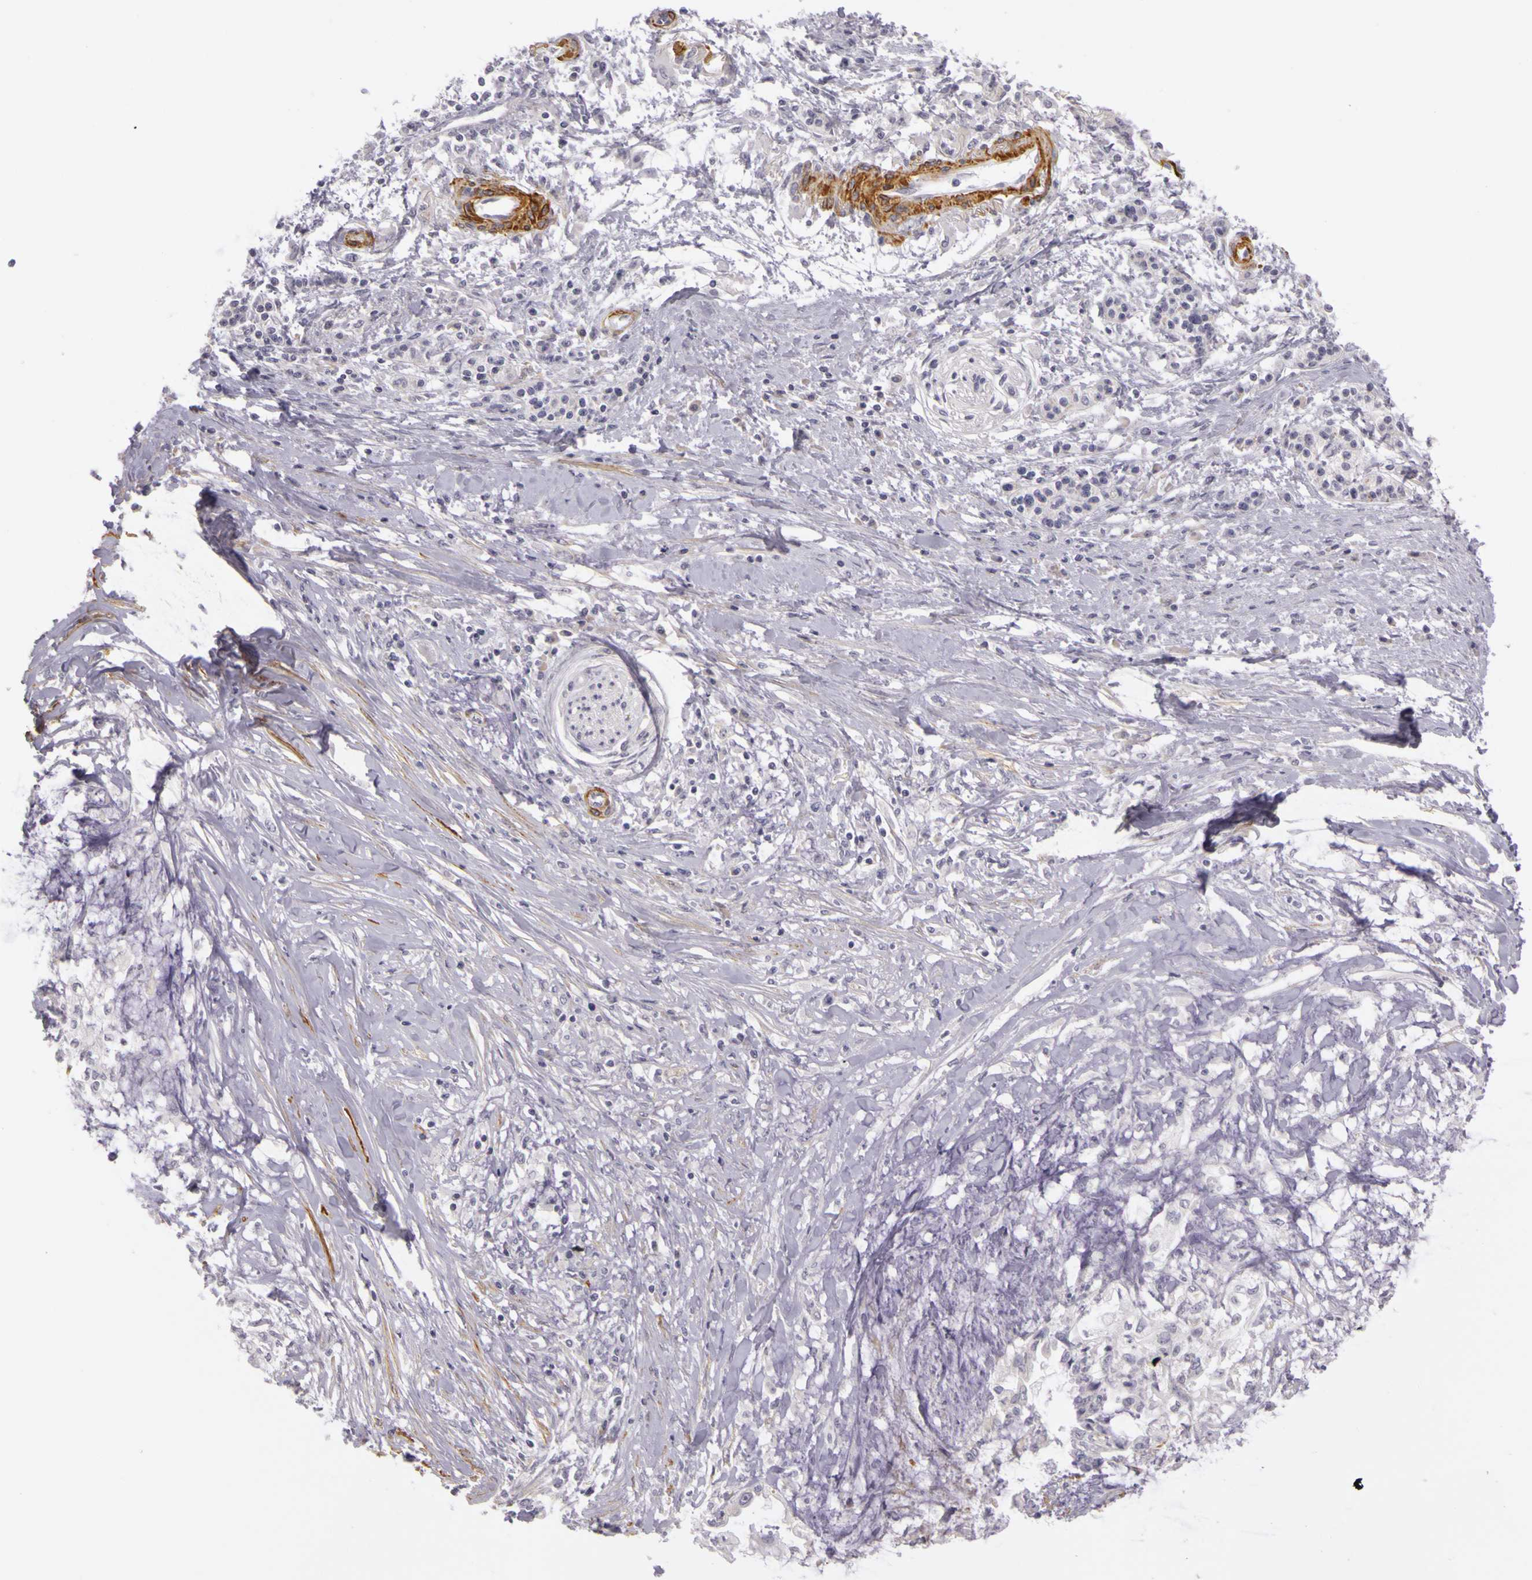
{"staining": {"intensity": "negative", "quantity": "none", "location": "none"}, "tissue": "pancreatic cancer", "cell_type": "Tumor cells", "image_type": "cancer", "snomed": [{"axis": "morphology", "description": "Adenocarcinoma, NOS"}, {"axis": "topography", "description": "Pancreas"}], "caption": "DAB (3,3'-diaminobenzidine) immunohistochemical staining of pancreatic adenocarcinoma displays no significant staining in tumor cells.", "gene": "CNTN2", "patient": {"sex": "female", "age": 64}}